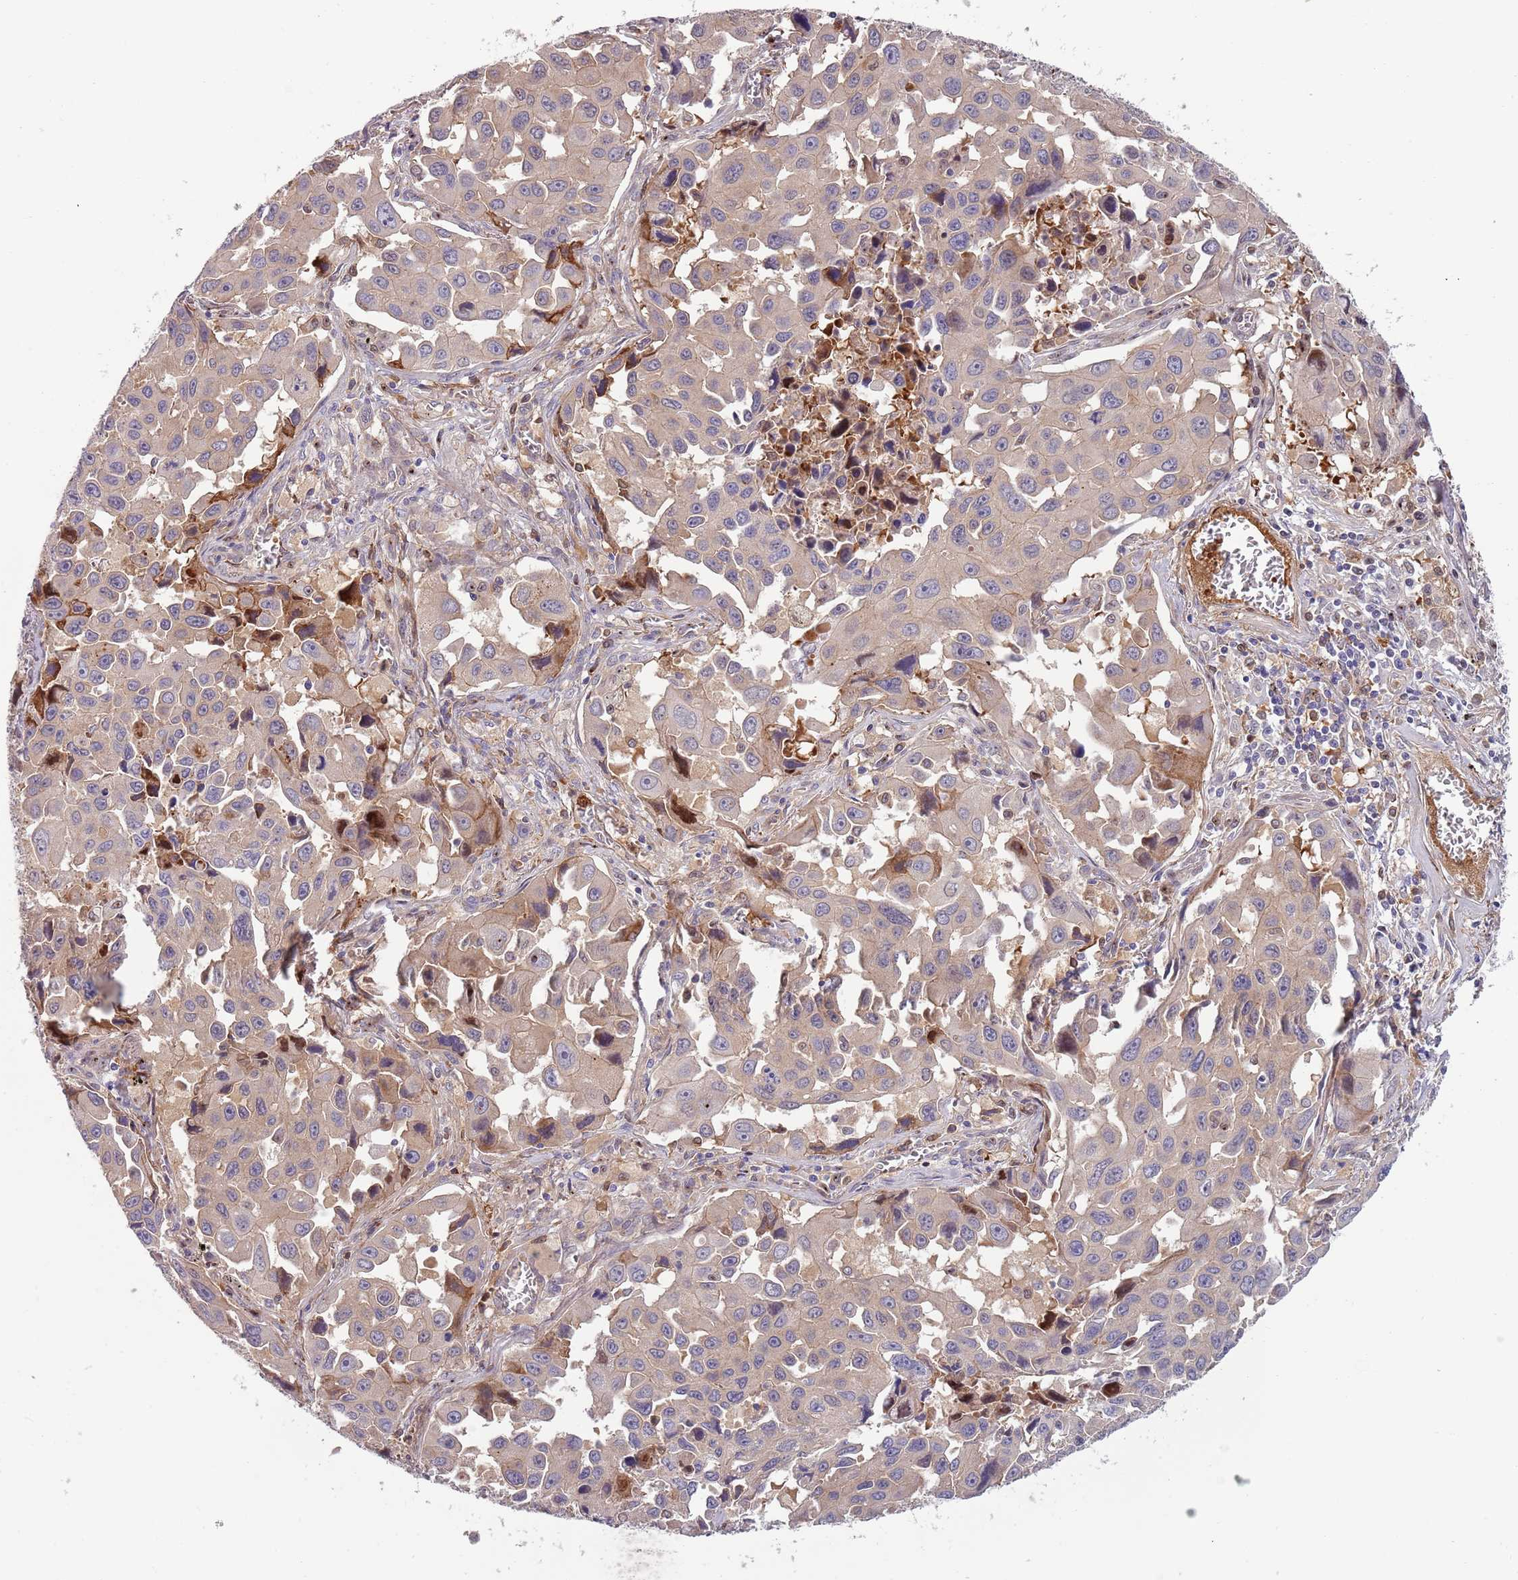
{"staining": {"intensity": "moderate", "quantity": "<25%", "location": "cytoplasmic/membranous,nuclear"}, "tissue": "lung cancer", "cell_type": "Tumor cells", "image_type": "cancer", "snomed": [{"axis": "morphology", "description": "Adenocarcinoma, NOS"}, {"axis": "topography", "description": "Lung"}], "caption": "Protein analysis of lung adenocarcinoma tissue demonstrates moderate cytoplasmic/membranous and nuclear positivity in about <25% of tumor cells.", "gene": "NADK", "patient": {"sex": "male", "age": 66}}